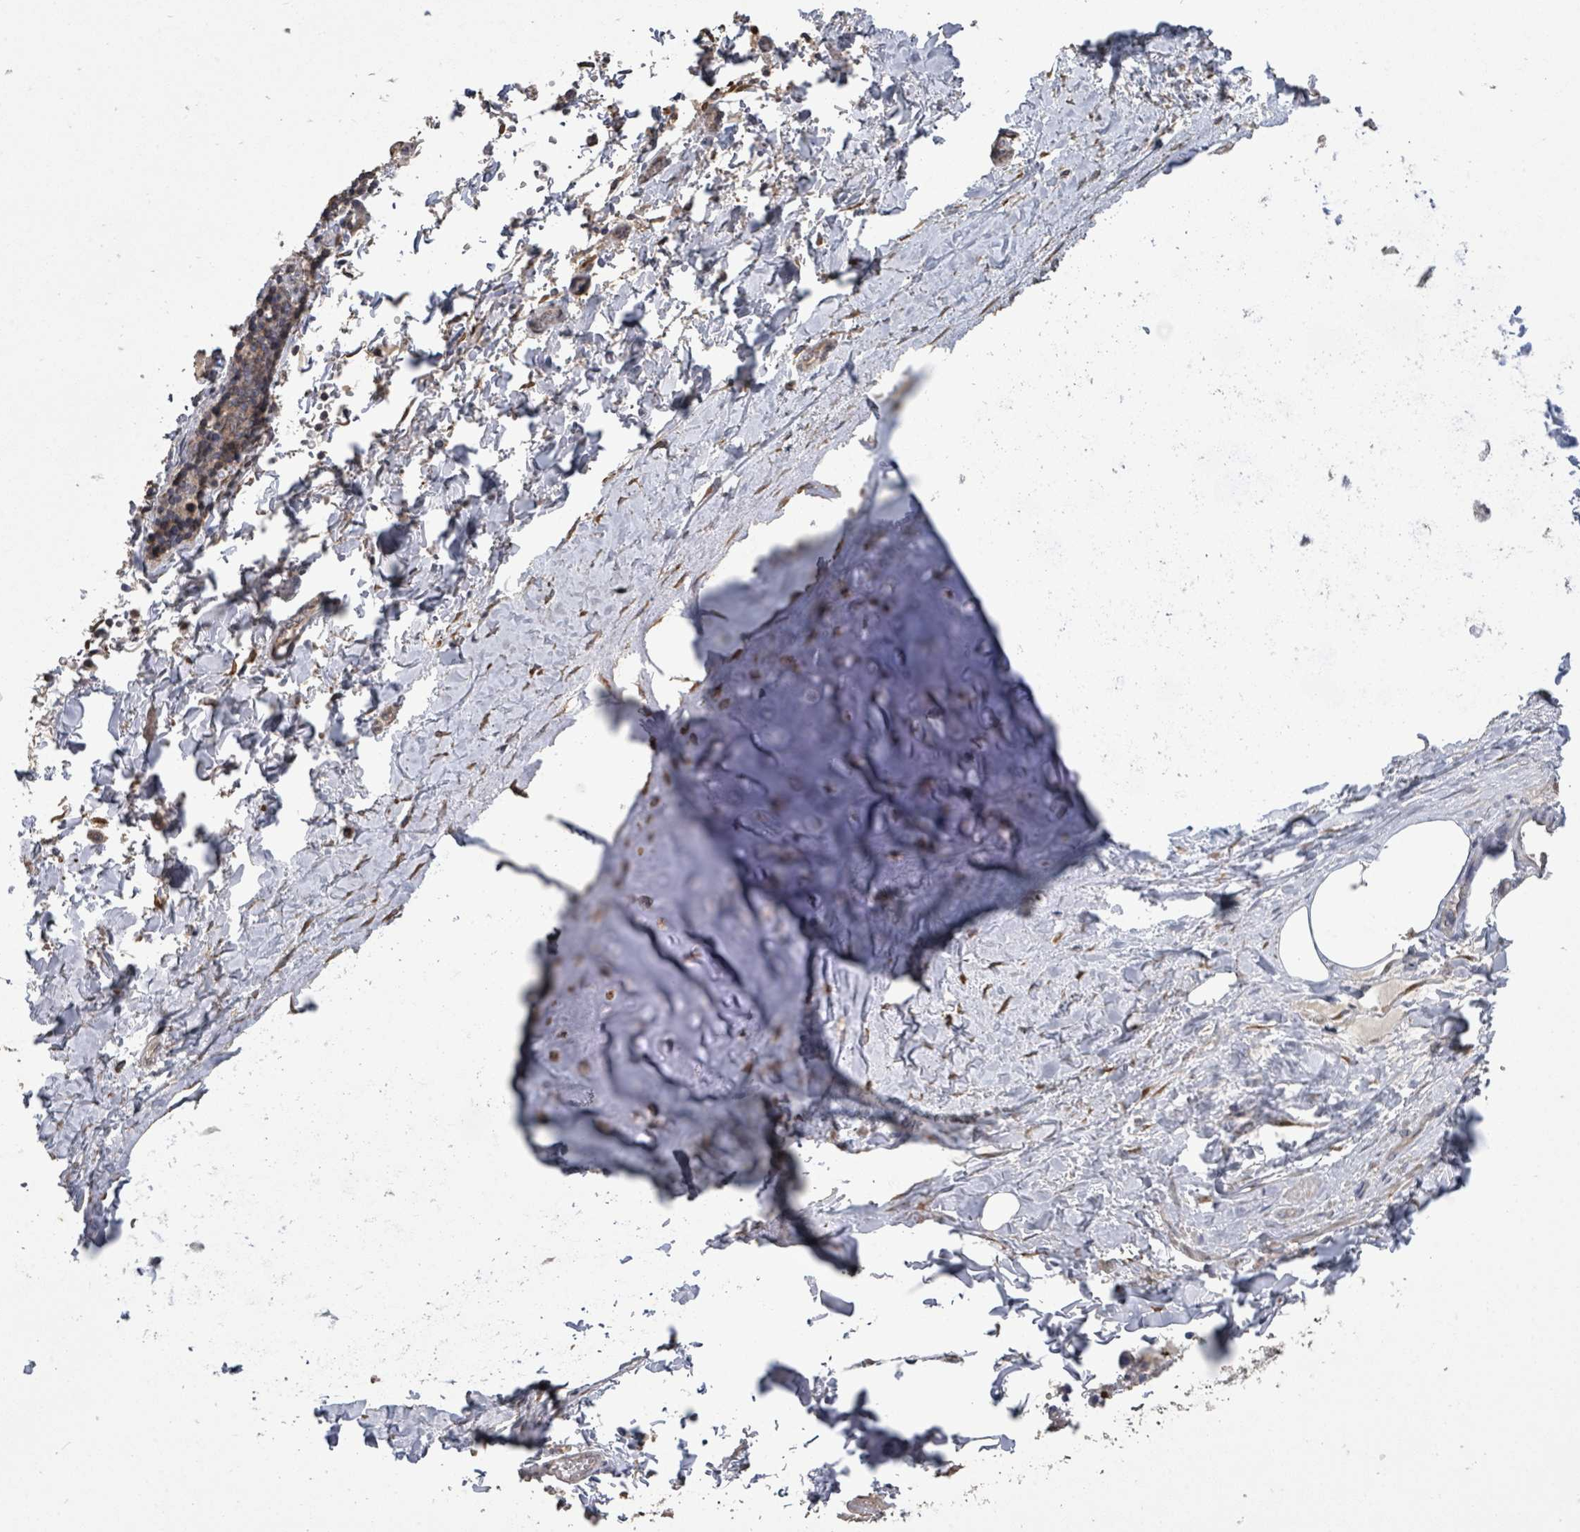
{"staining": {"intensity": "negative", "quantity": "none", "location": "none"}, "tissue": "adipose tissue", "cell_type": "Adipocytes", "image_type": "normal", "snomed": [{"axis": "morphology", "description": "Normal tissue, NOS"}, {"axis": "topography", "description": "Cartilage tissue"}, {"axis": "topography", "description": "Bronchus"}], "caption": "High power microscopy photomicrograph of an immunohistochemistry micrograph of normal adipose tissue, revealing no significant expression in adipocytes.", "gene": "SLC9A7", "patient": {"sex": "male", "age": 63}}